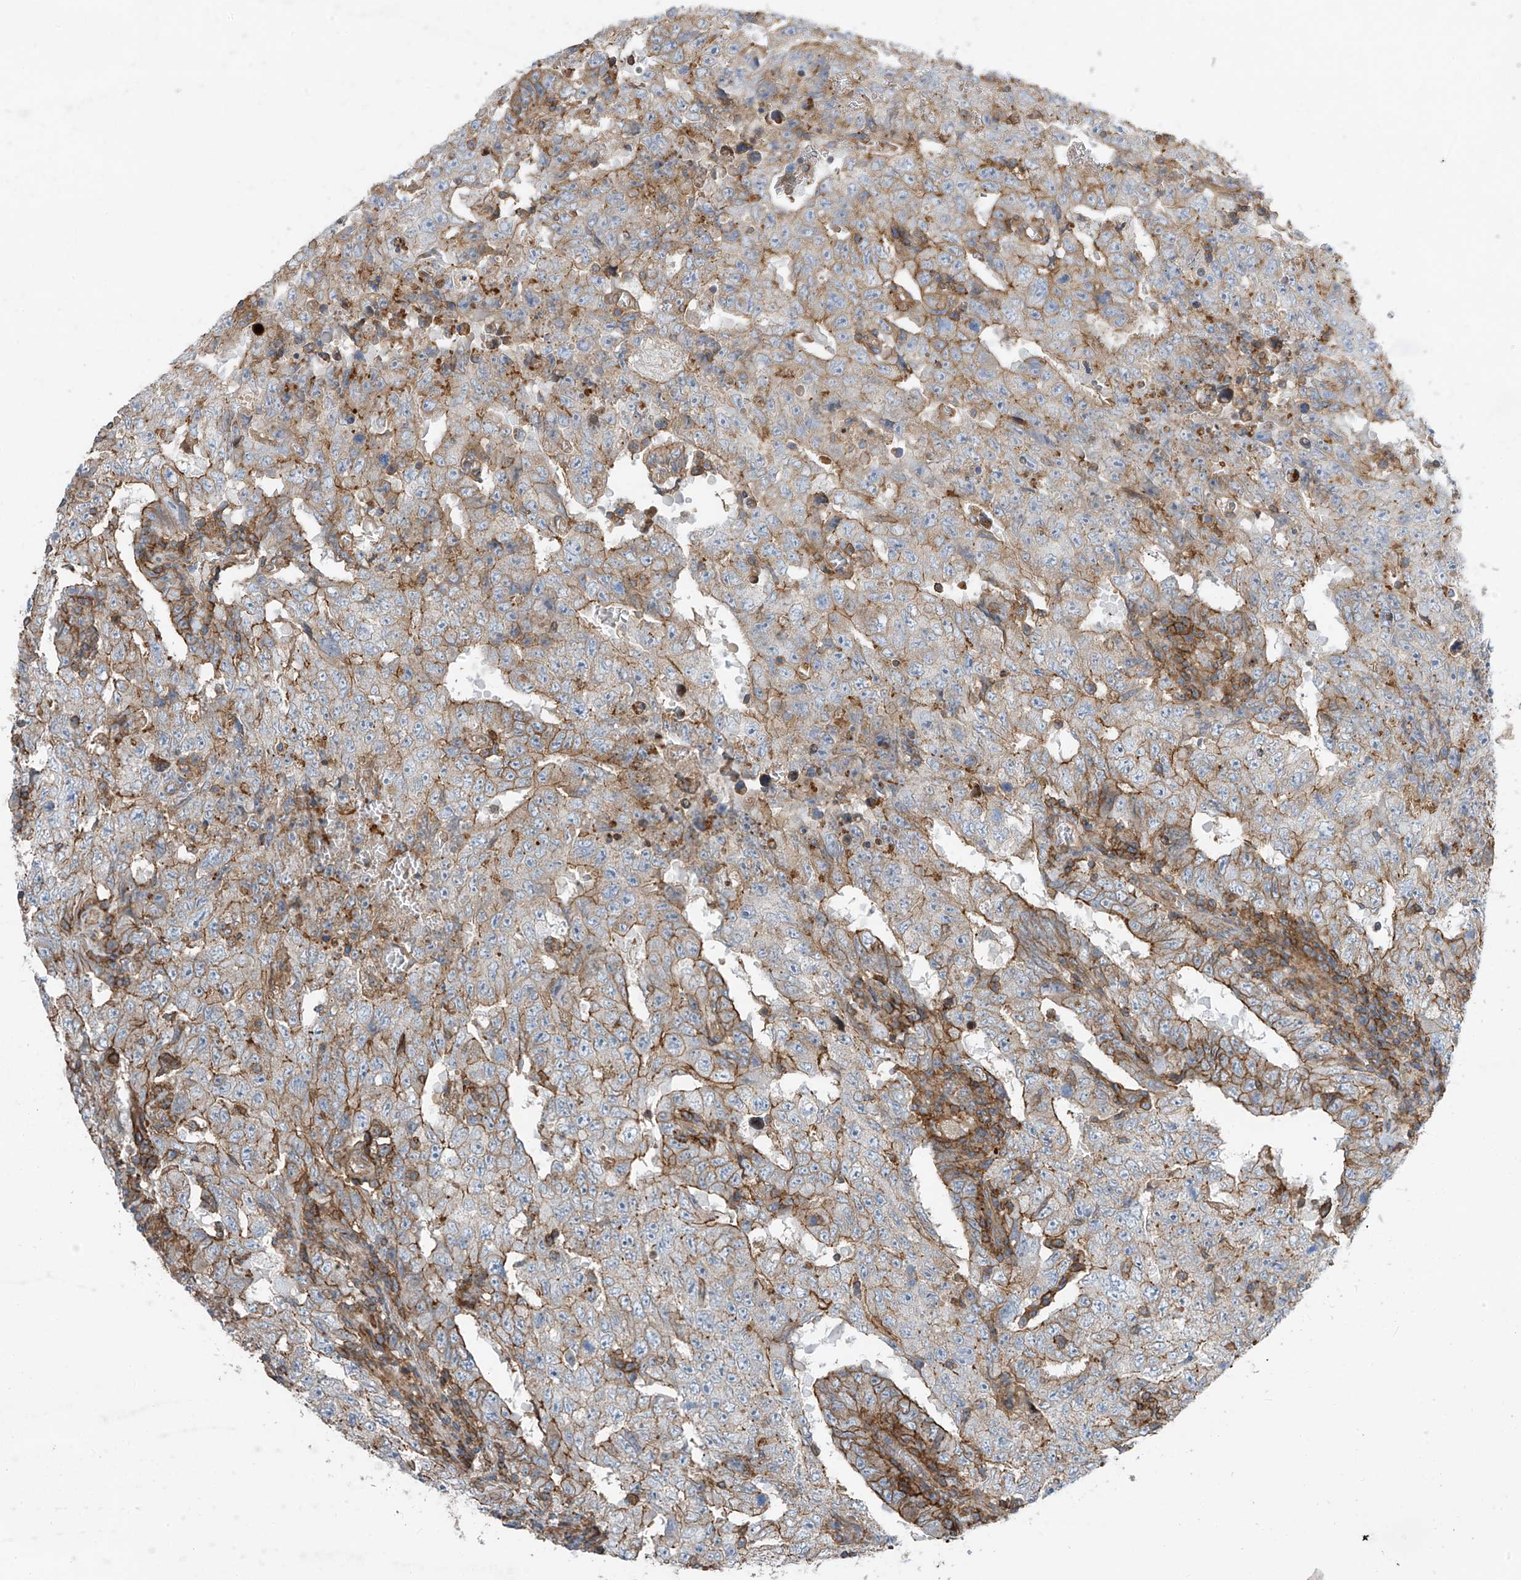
{"staining": {"intensity": "moderate", "quantity": "25%-75%", "location": "cytoplasmic/membranous"}, "tissue": "testis cancer", "cell_type": "Tumor cells", "image_type": "cancer", "snomed": [{"axis": "morphology", "description": "Carcinoma, Embryonal, NOS"}, {"axis": "topography", "description": "Testis"}], "caption": "Testis embryonal carcinoma stained with a protein marker shows moderate staining in tumor cells.", "gene": "SLC1A5", "patient": {"sex": "male", "age": 26}}